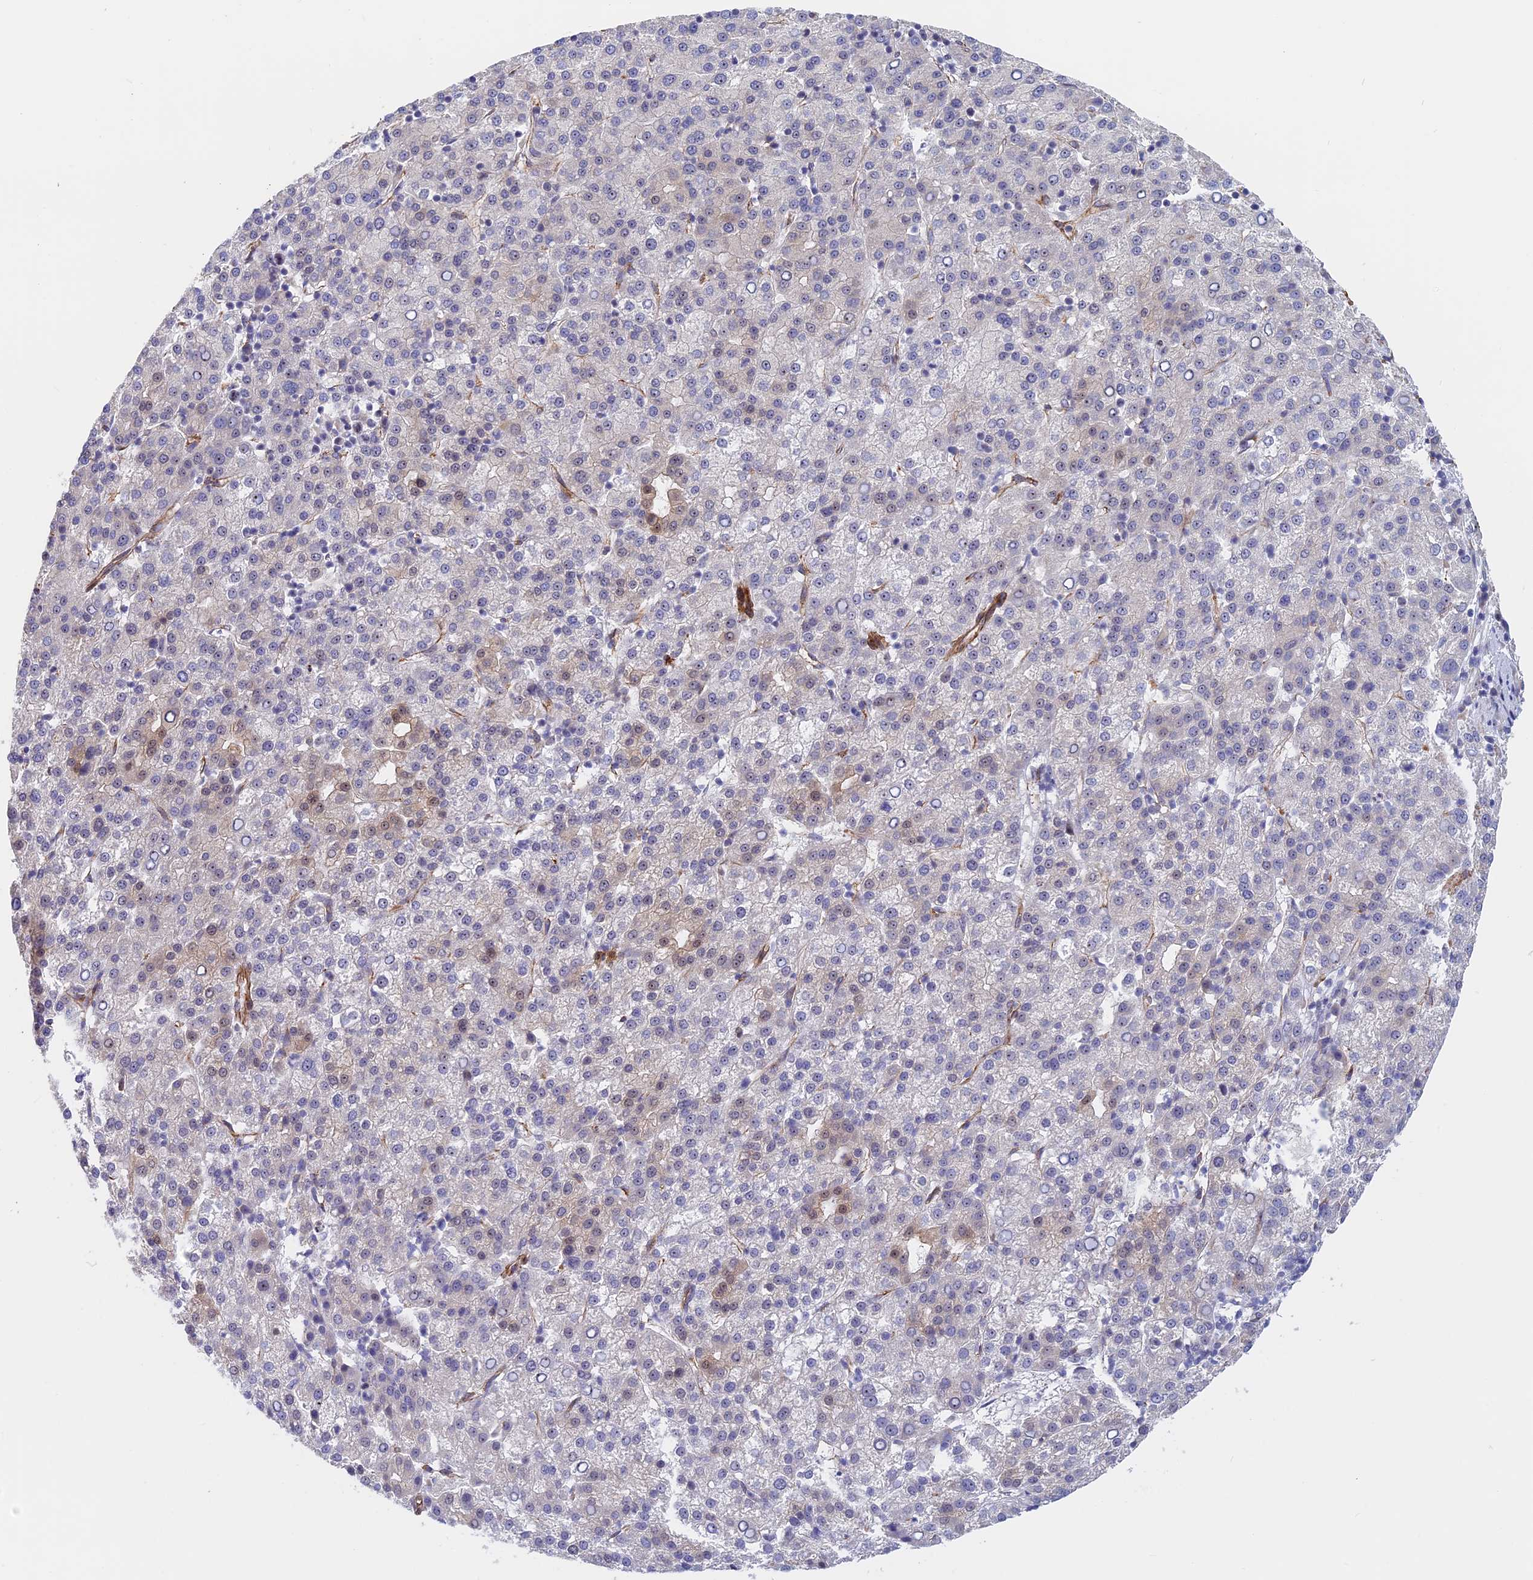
{"staining": {"intensity": "moderate", "quantity": "<25%", "location": "nuclear"}, "tissue": "liver cancer", "cell_type": "Tumor cells", "image_type": "cancer", "snomed": [{"axis": "morphology", "description": "Carcinoma, Hepatocellular, NOS"}, {"axis": "topography", "description": "Liver"}], "caption": "Protein staining of hepatocellular carcinoma (liver) tissue shows moderate nuclear staining in about <25% of tumor cells.", "gene": "DBNDD1", "patient": {"sex": "female", "age": 58}}